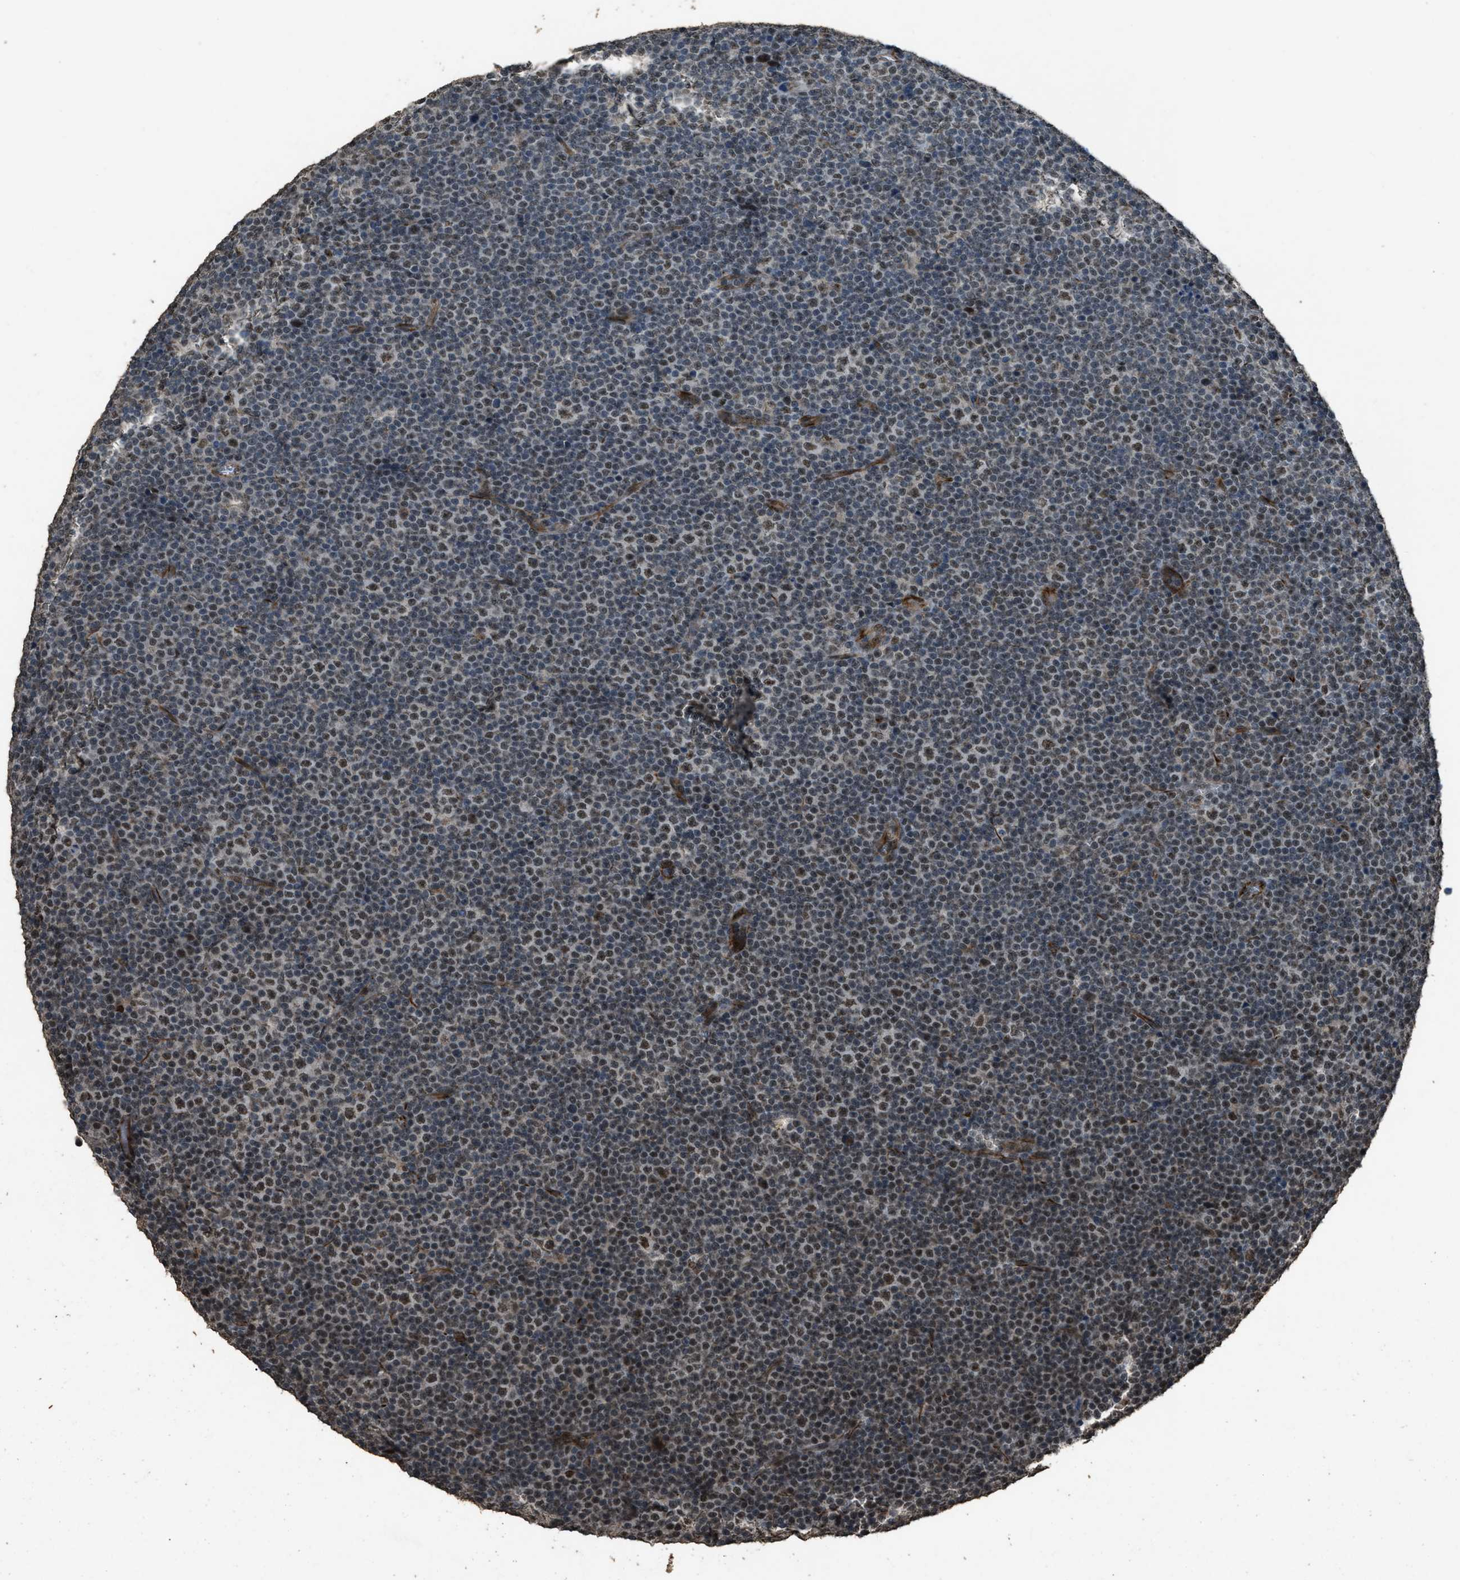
{"staining": {"intensity": "moderate", "quantity": ">75%", "location": "nuclear"}, "tissue": "lymphoma", "cell_type": "Tumor cells", "image_type": "cancer", "snomed": [{"axis": "morphology", "description": "Malignant lymphoma, non-Hodgkin's type, Low grade"}, {"axis": "topography", "description": "Lymph node"}], "caption": "A photomicrograph showing moderate nuclear staining in about >75% of tumor cells in malignant lymphoma, non-Hodgkin's type (low-grade), as visualized by brown immunohistochemical staining.", "gene": "SERTAD2", "patient": {"sex": "female", "age": 67}}